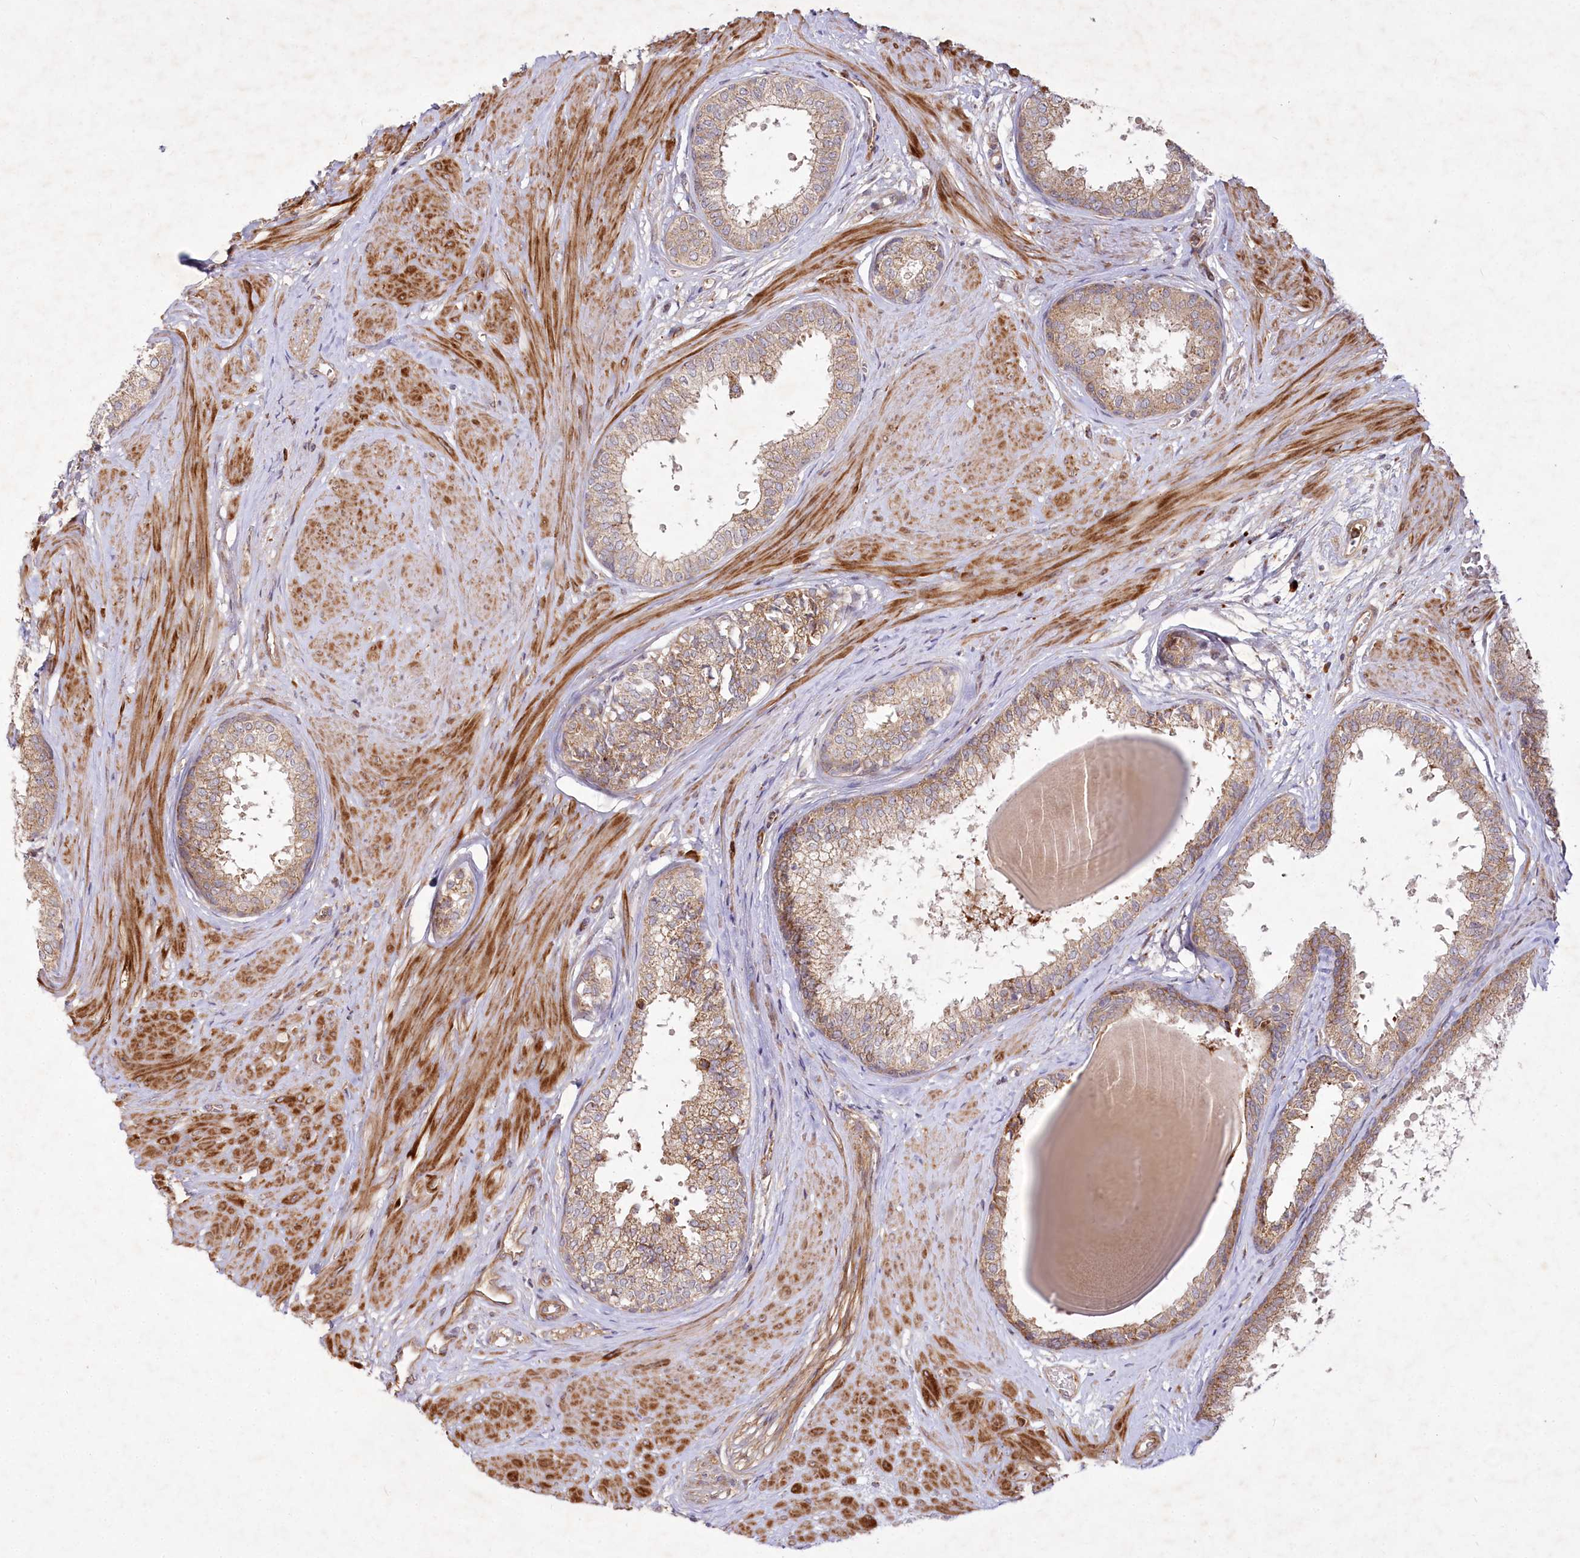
{"staining": {"intensity": "moderate", "quantity": "25%-75%", "location": "cytoplasmic/membranous"}, "tissue": "prostate", "cell_type": "Glandular cells", "image_type": "normal", "snomed": [{"axis": "morphology", "description": "Normal tissue, NOS"}, {"axis": "topography", "description": "Prostate"}], "caption": "Immunohistochemical staining of unremarkable prostate exhibits medium levels of moderate cytoplasmic/membranous expression in approximately 25%-75% of glandular cells.", "gene": "PSTK", "patient": {"sex": "male", "age": 48}}